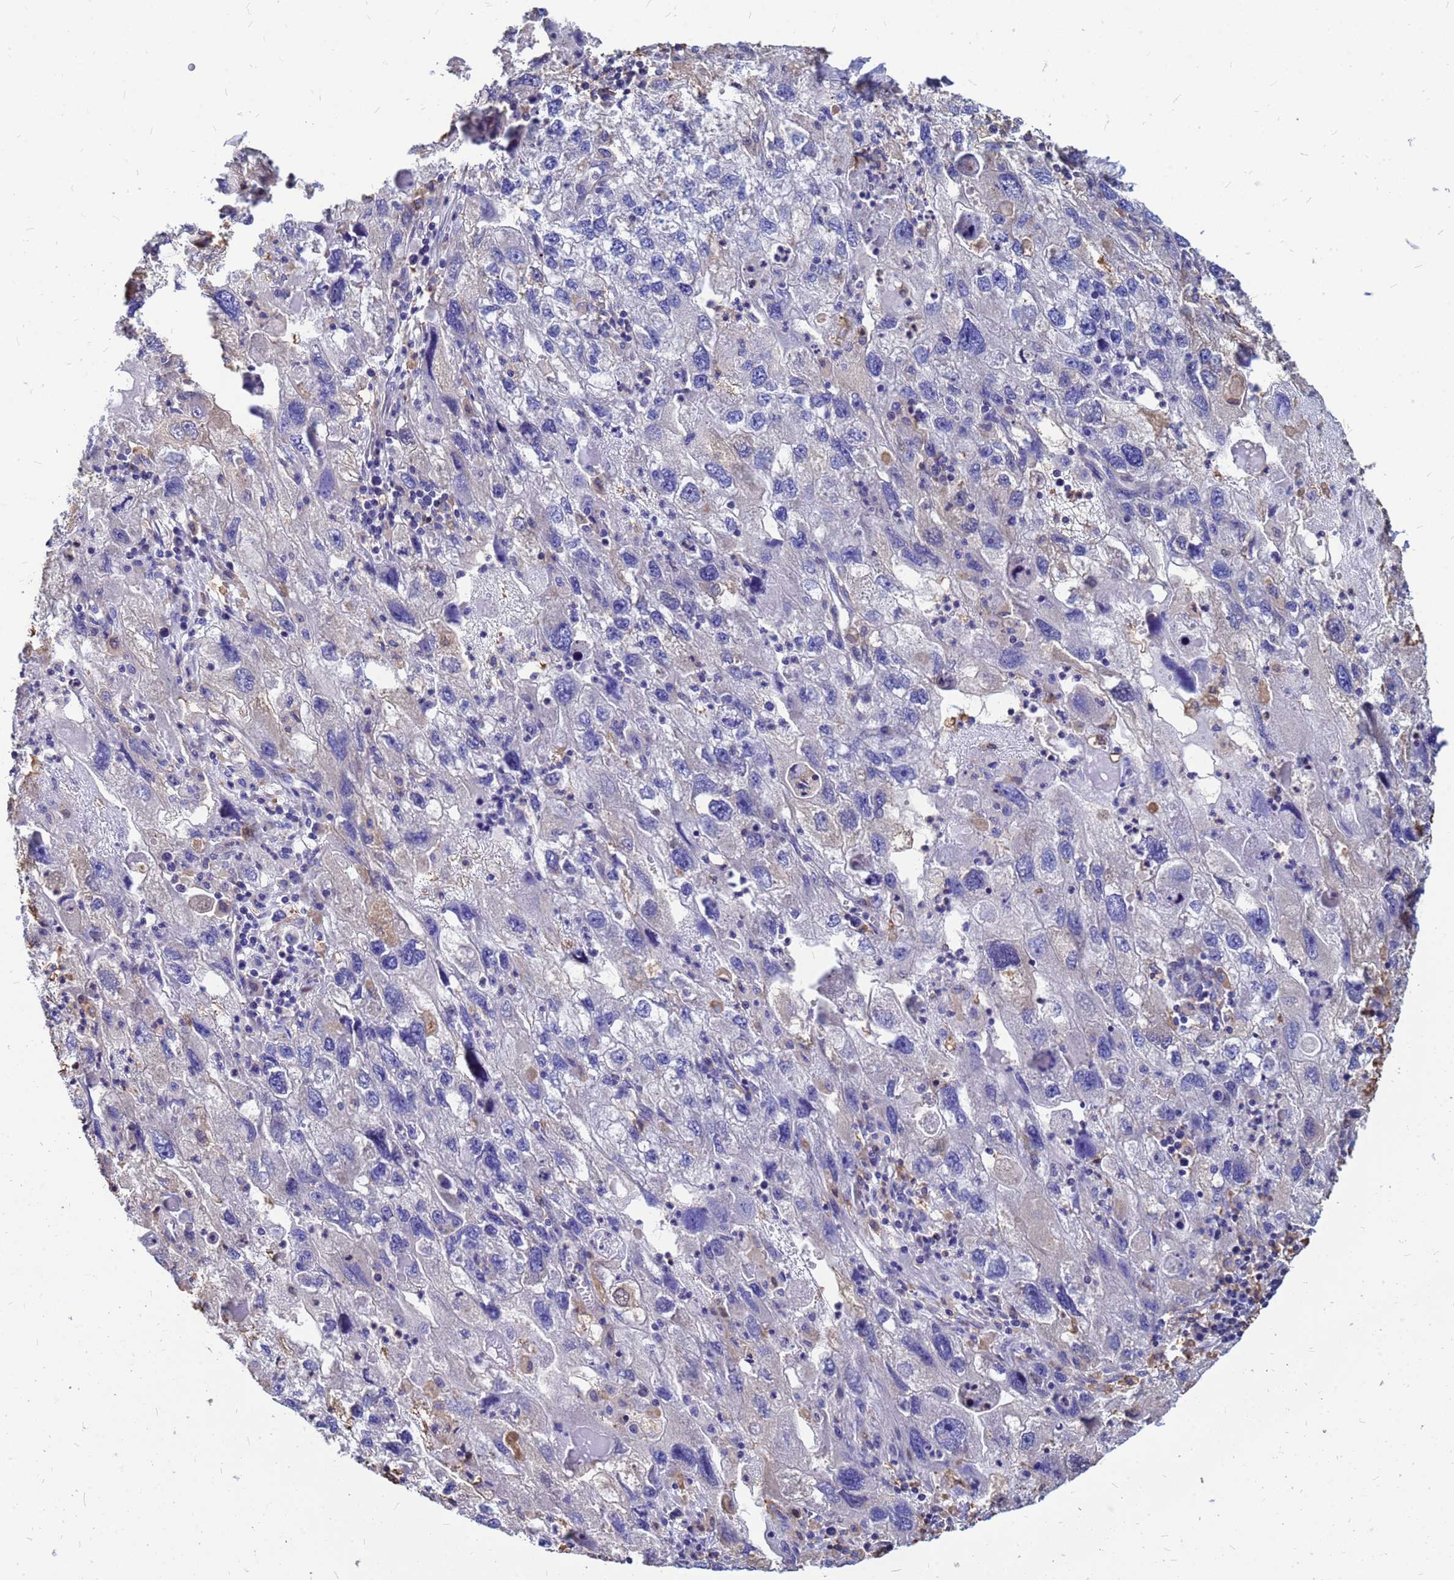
{"staining": {"intensity": "negative", "quantity": "none", "location": "none"}, "tissue": "endometrial cancer", "cell_type": "Tumor cells", "image_type": "cancer", "snomed": [{"axis": "morphology", "description": "Adenocarcinoma, NOS"}, {"axis": "topography", "description": "Endometrium"}], "caption": "Immunohistochemistry of human endometrial cancer demonstrates no staining in tumor cells.", "gene": "MOB2", "patient": {"sex": "female", "age": 49}}